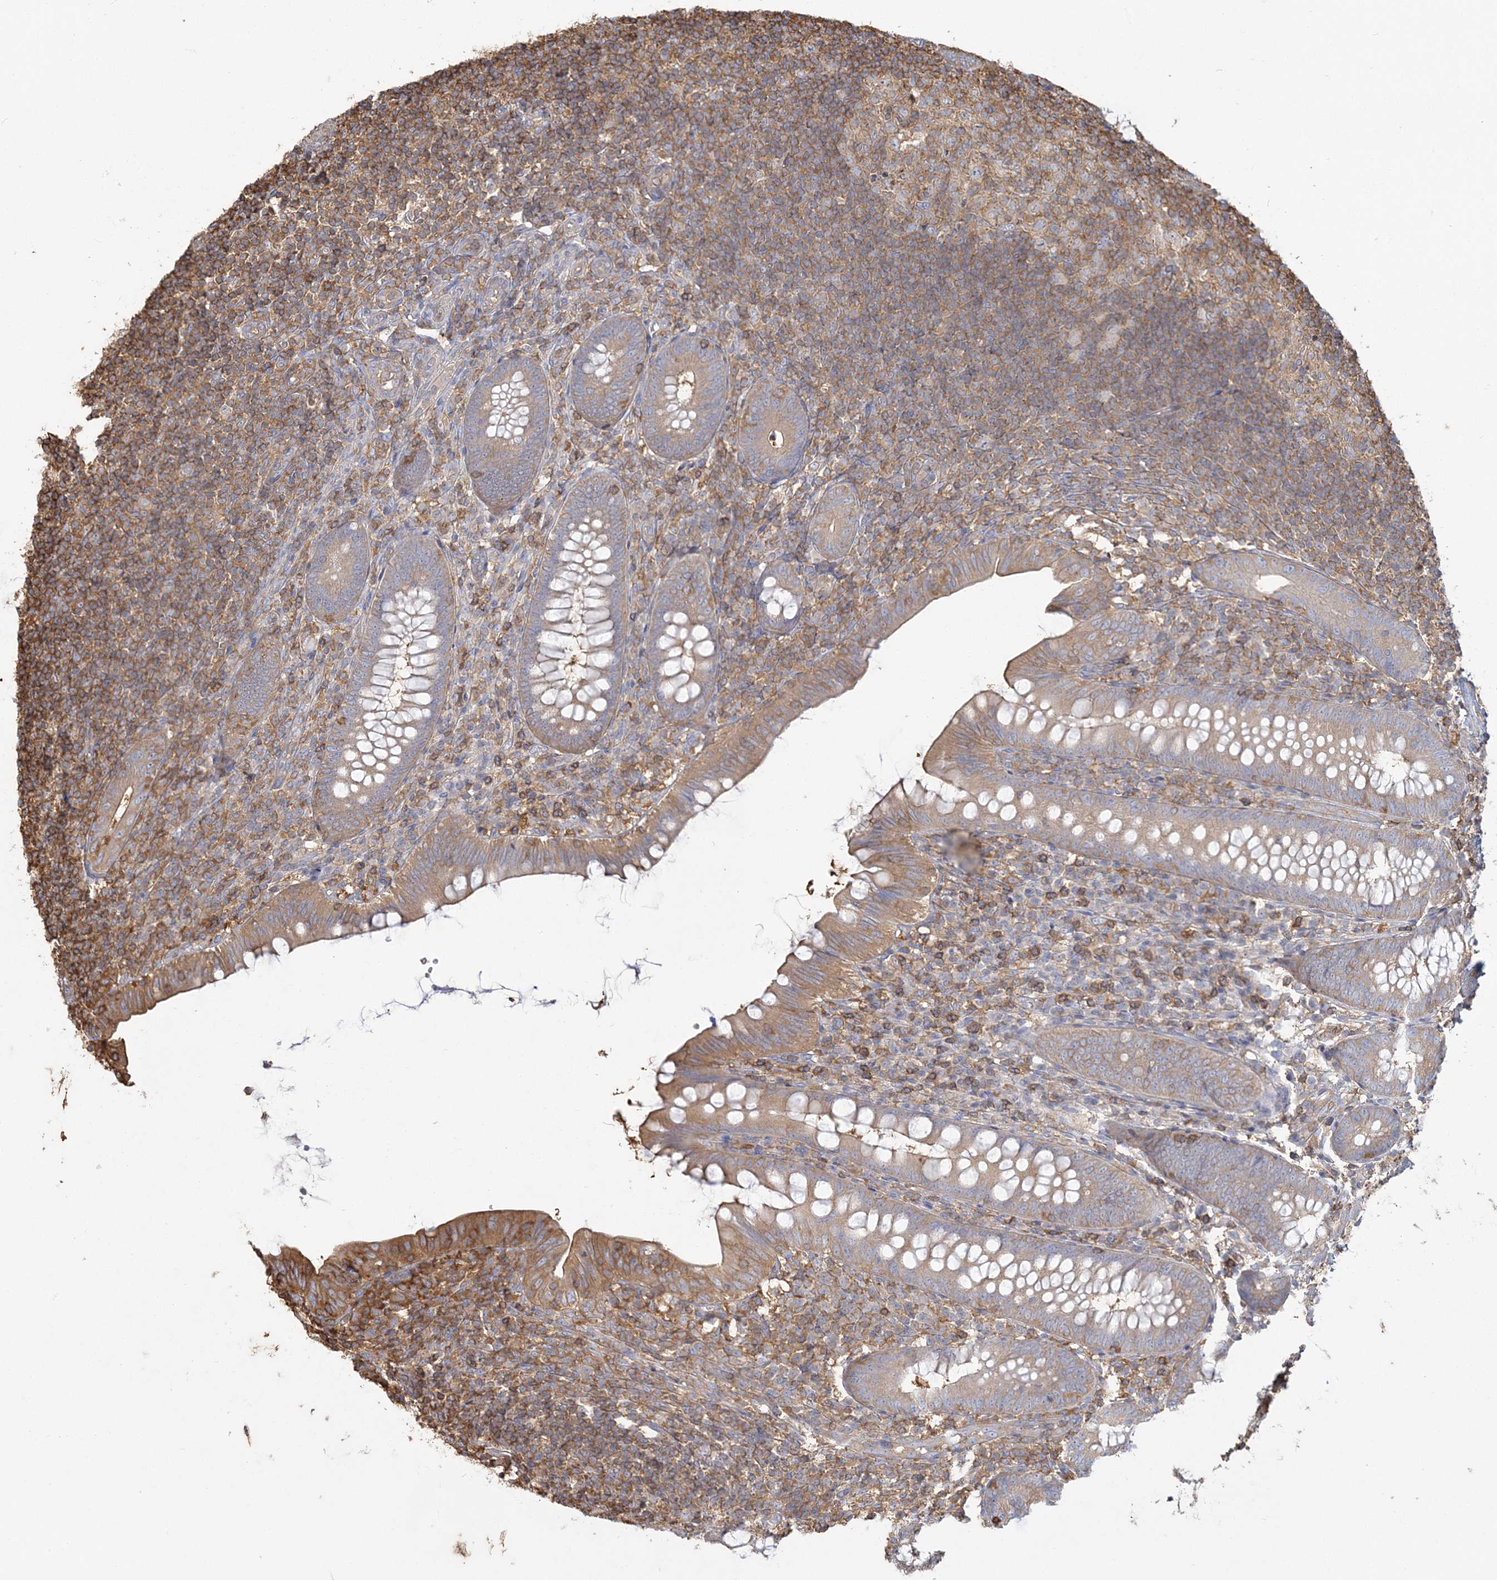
{"staining": {"intensity": "moderate", "quantity": "25%-75%", "location": "cytoplasmic/membranous"}, "tissue": "appendix", "cell_type": "Glandular cells", "image_type": "normal", "snomed": [{"axis": "morphology", "description": "Normal tissue, NOS"}, {"axis": "topography", "description": "Appendix"}], "caption": "A high-resolution image shows immunohistochemistry staining of benign appendix, which exhibits moderate cytoplasmic/membranous positivity in approximately 25%-75% of glandular cells.", "gene": "ANKS1A", "patient": {"sex": "male", "age": 14}}